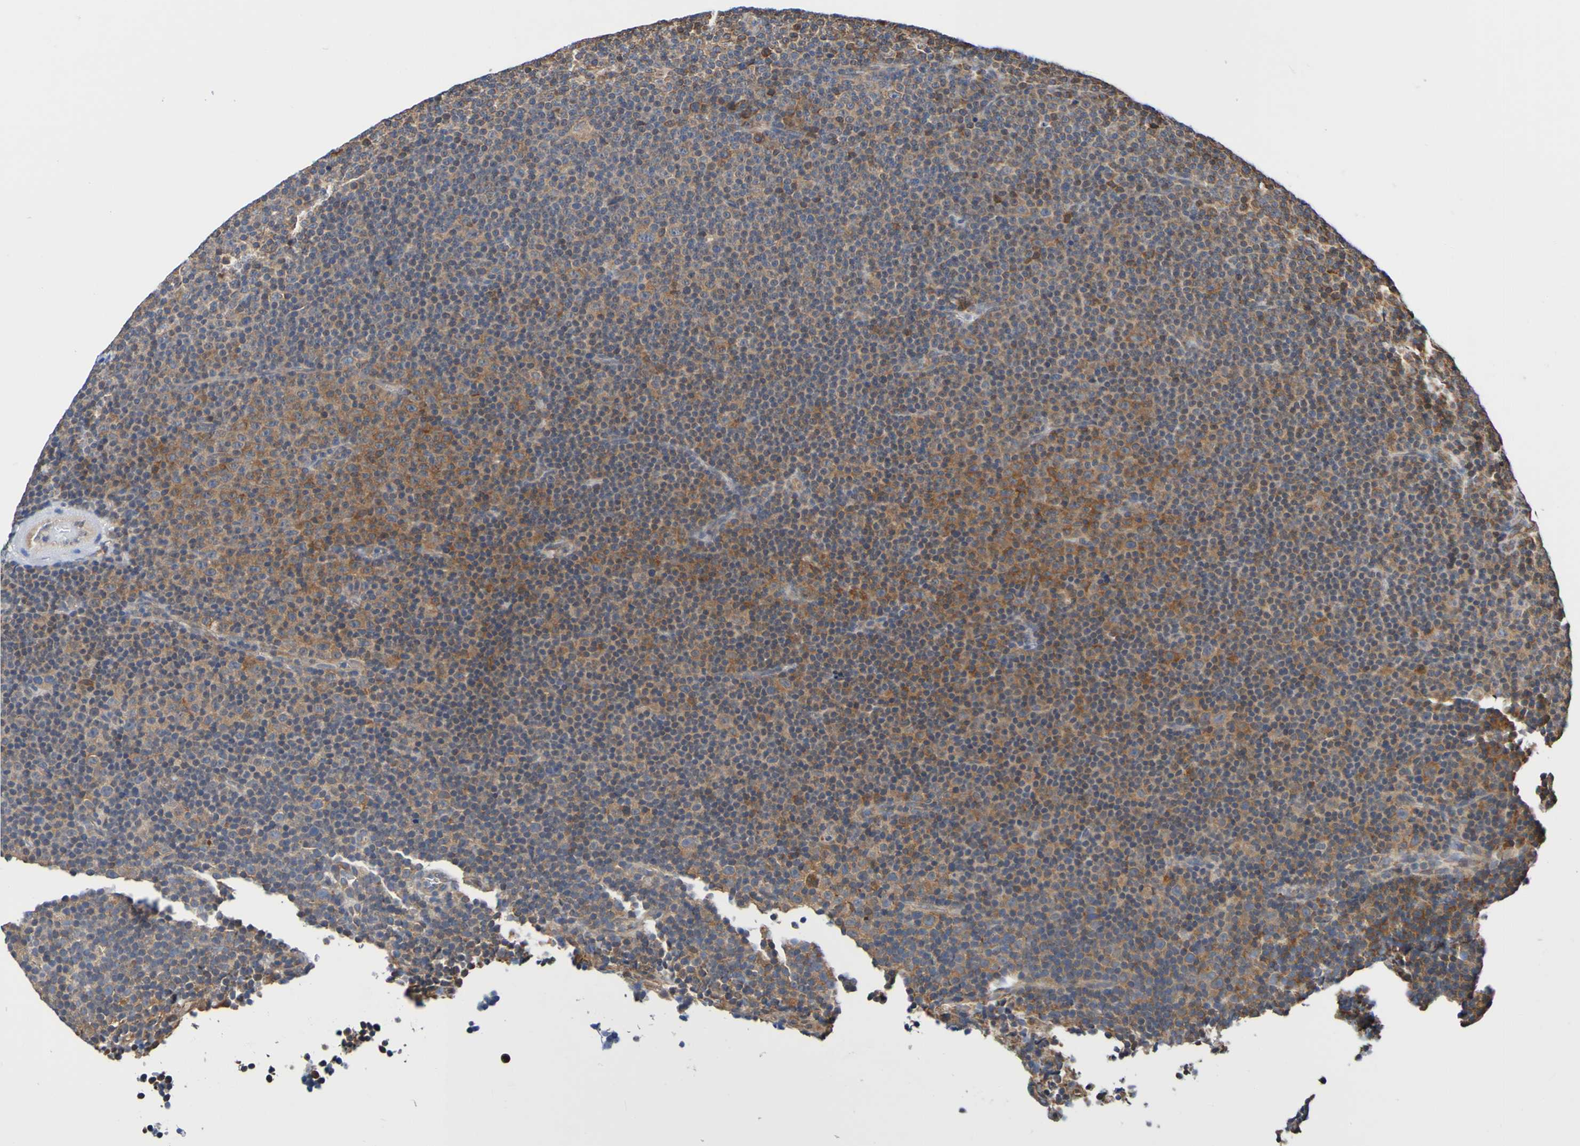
{"staining": {"intensity": "moderate", "quantity": "25%-75%", "location": "cytoplasmic/membranous"}, "tissue": "lymphoma", "cell_type": "Tumor cells", "image_type": "cancer", "snomed": [{"axis": "morphology", "description": "Malignant lymphoma, non-Hodgkin's type, Low grade"}, {"axis": "topography", "description": "Lymph node"}], "caption": "Moderate cytoplasmic/membranous positivity is present in approximately 25%-75% of tumor cells in lymphoma.", "gene": "AXIN1", "patient": {"sex": "female", "age": 67}}